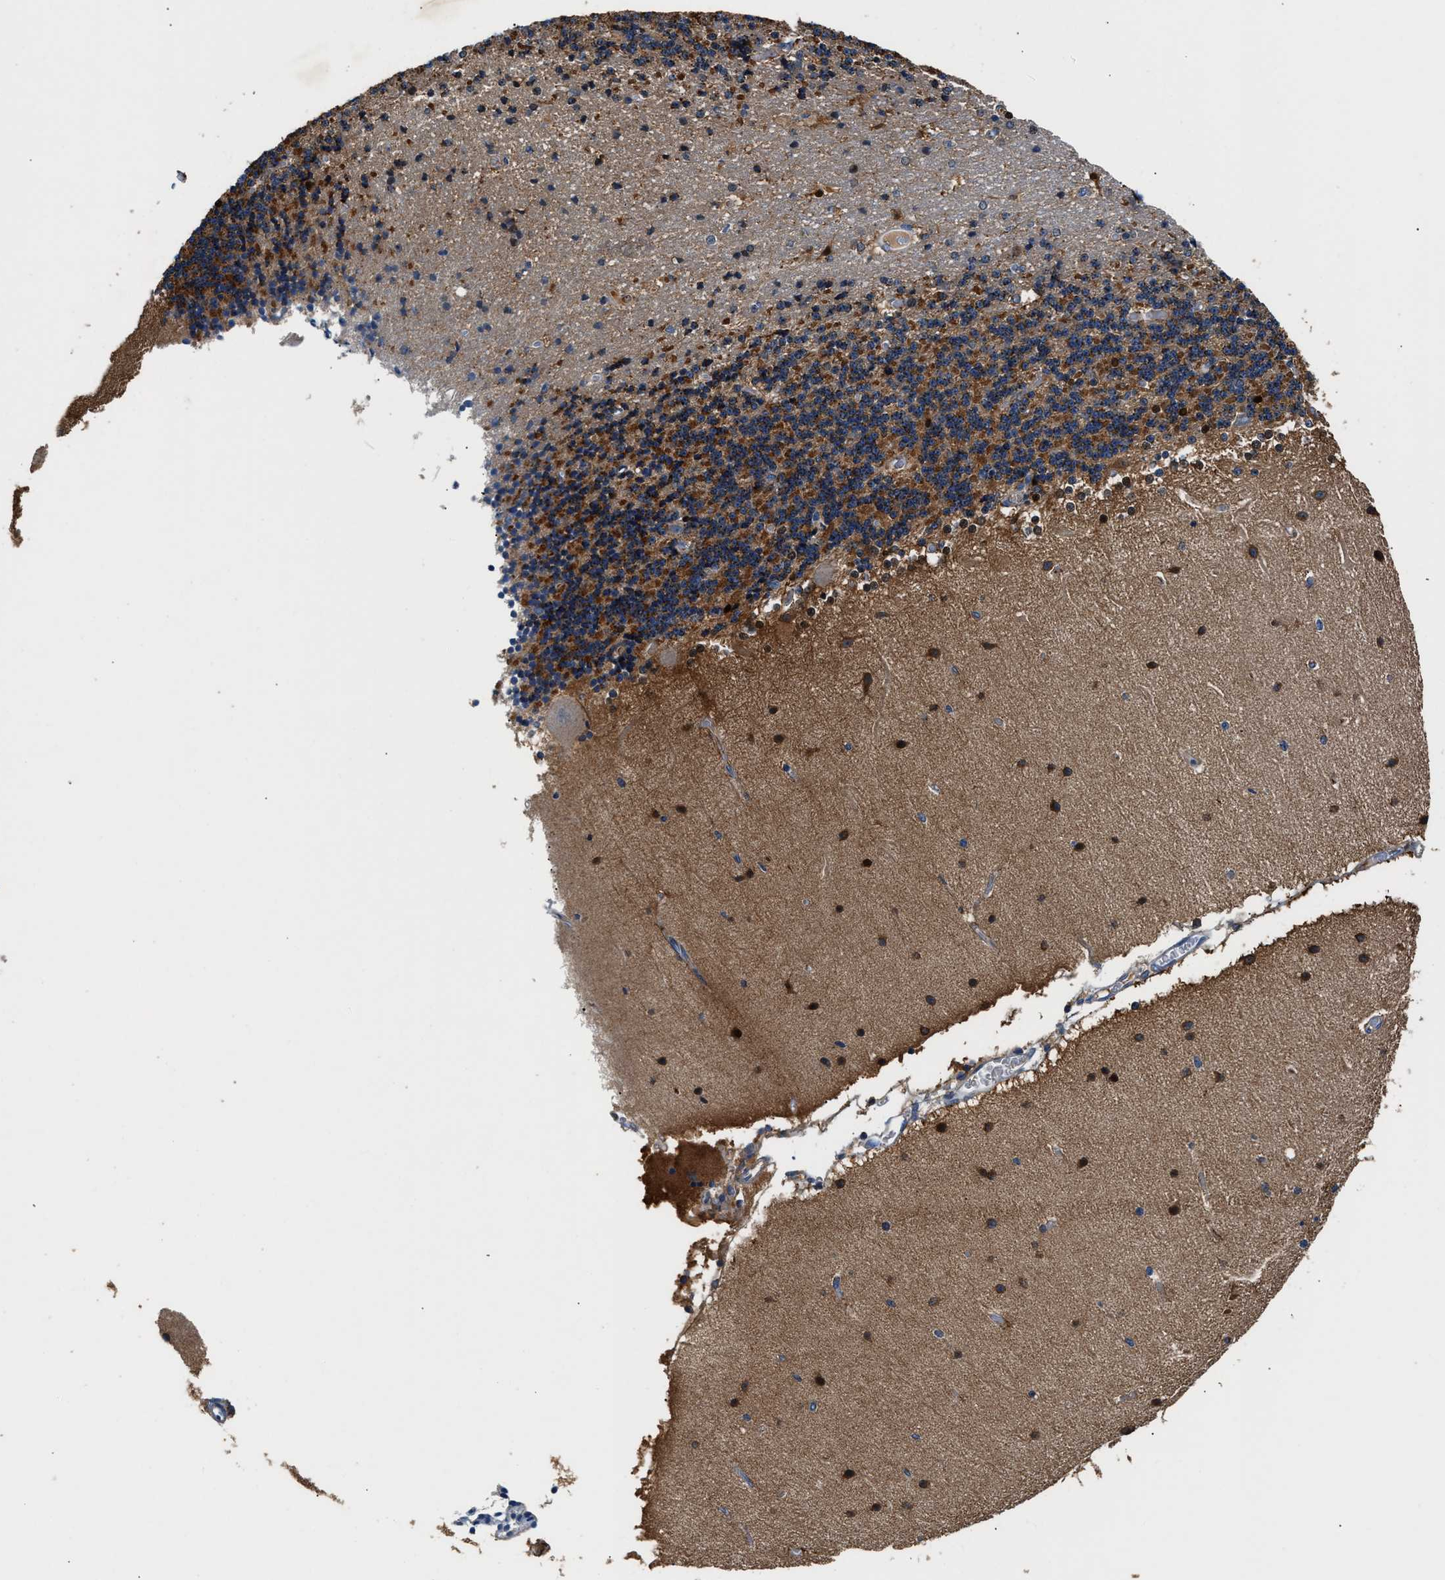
{"staining": {"intensity": "strong", "quantity": "<25%", "location": "cytoplasmic/membranous"}, "tissue": "cerebellum", "cell_type": "Cells in granular layer", "image_type": "normal", "snomed": [{"axis": "morphology", "description": "Normal tissue, NOS"}, {"axis": "topography", "description": "Cerebellum"}], "caption": "Immunohistochemistry (IHC) image of benign human cerebellum stained for a protein (brown), which shows medium levels of strong cytoplasmic/membranous expression in about <25% of cells in granular layer.", "gene": "TUT7", "patient": {"sex": "female", "age": 54}}